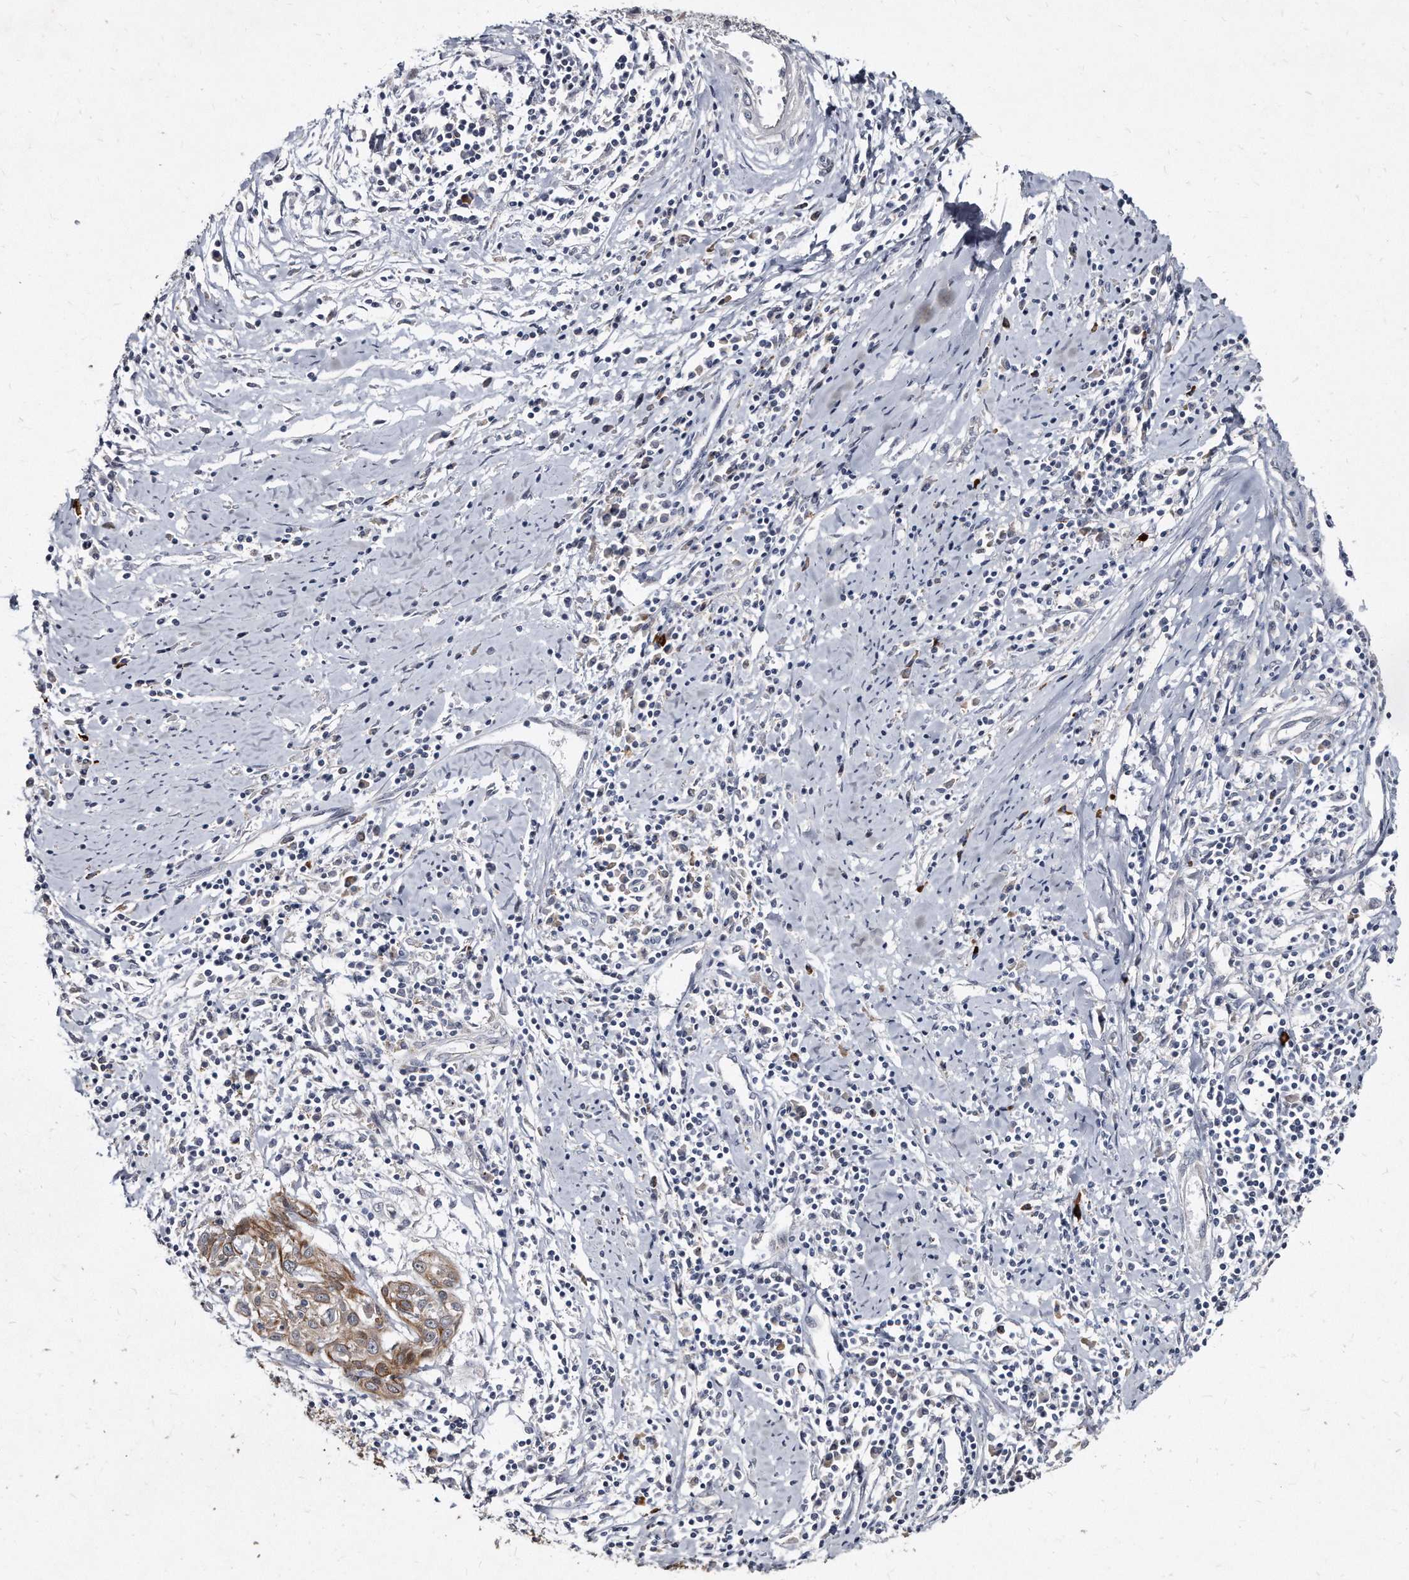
{"staining": {"intensity": "moderate", "quantity": ">75%", "location": "cytoplasmic/membranous"}, "tissue": "cervical cancer", "cell_type": "Tumor cells", "image_type": "cancer", "snomed": [{"axis": "morphology", "description": "Squamous cell carcinoma, NOS"}, {"axis": "topography", "description": "Cervix"}], "caption": "Immunohistochemistry image of human cervical squamous cell carcinoma stained for a protein (brown), which shows medium levels of moderate cytoplasmic/membranous expression in about >75% of tumor cells.", "gene": "KLHDC3", "patient": {"sex": "female", "age": 51}}